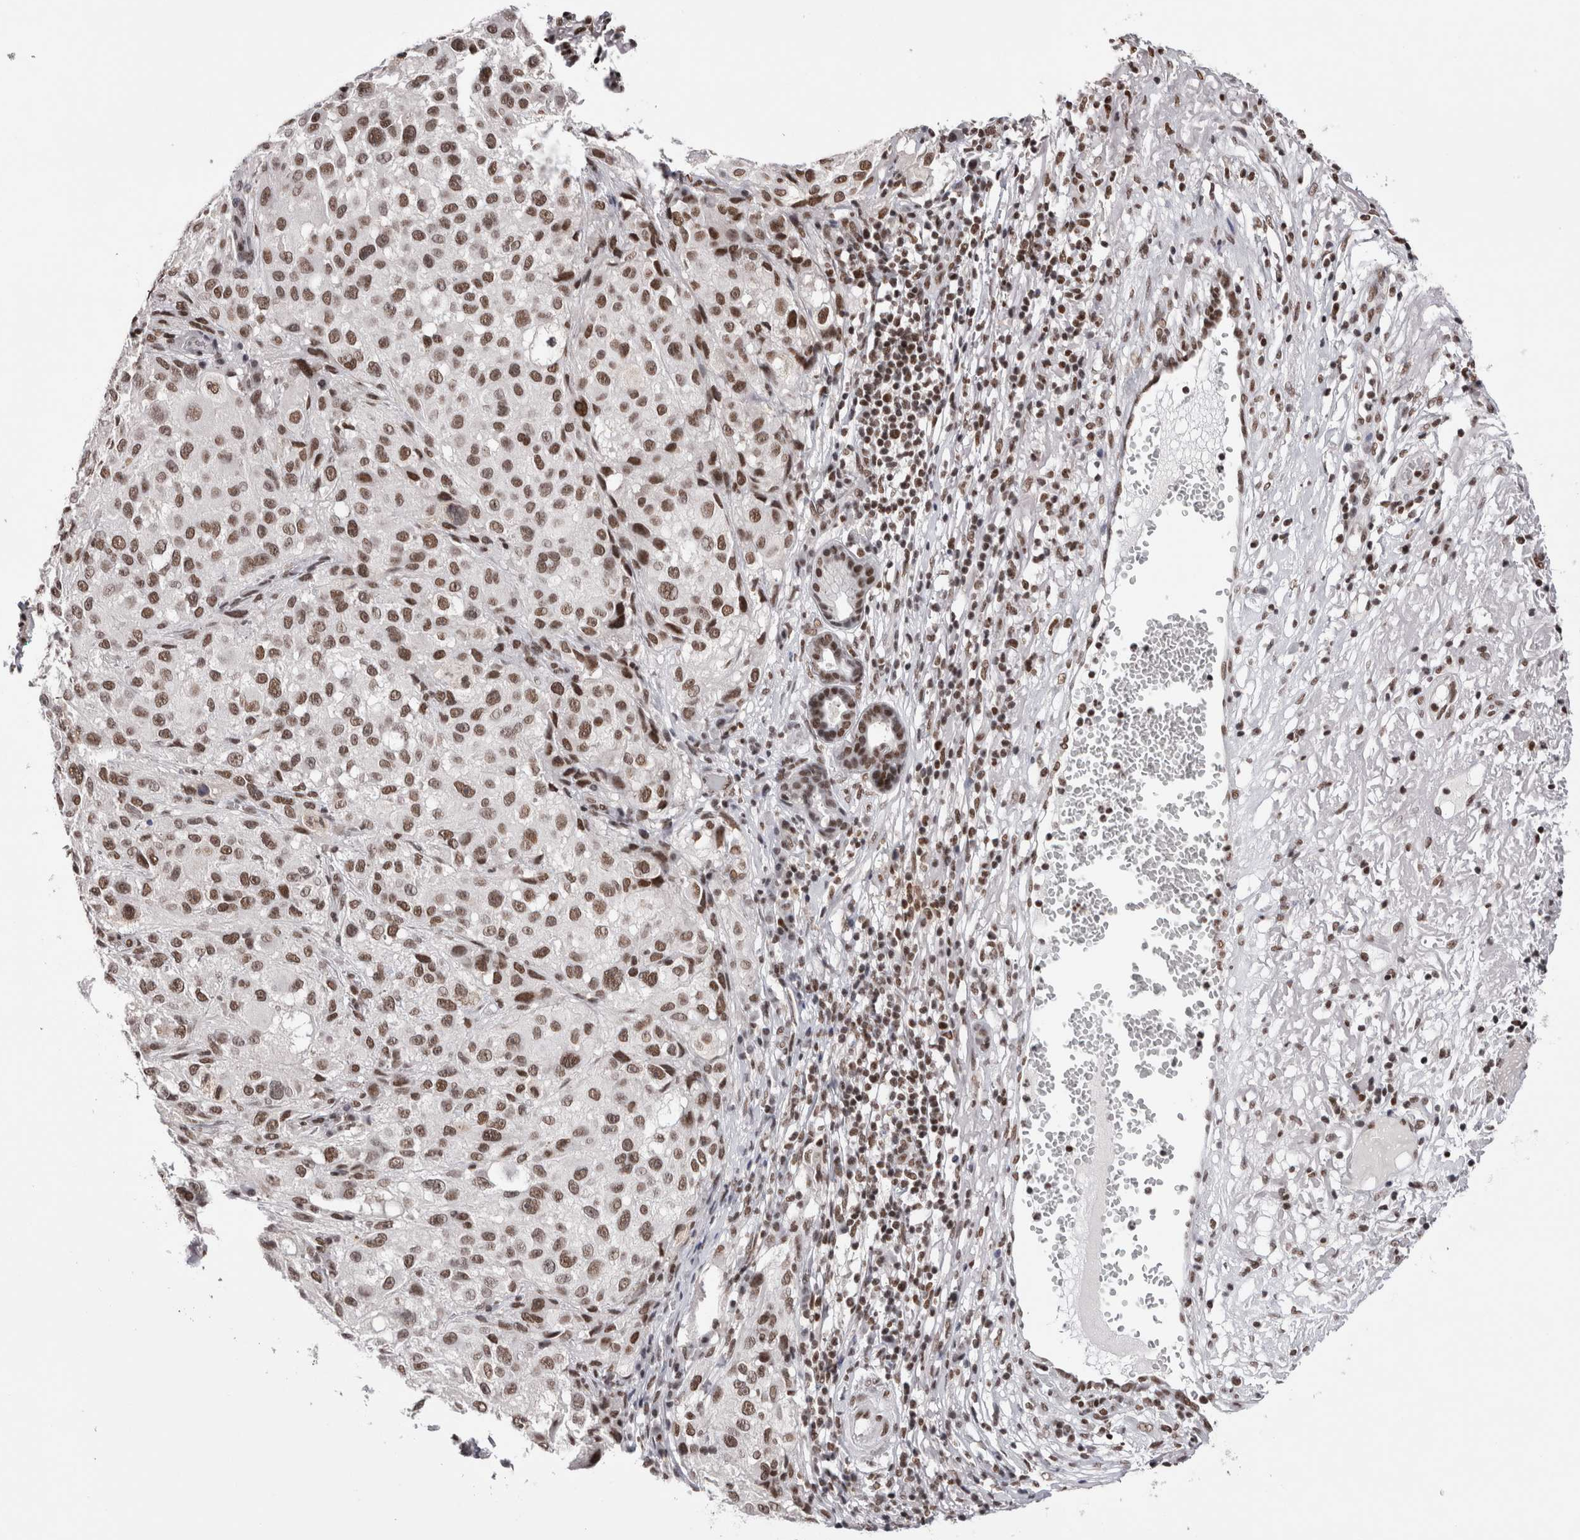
{"staining": {"intensity": "moderate", "quantity": ">75%", "location": "nuclear"}, "tissue": "melanoma", "cell_type": "Tumor cells", "image_type": "cancer", "snomed": [{"axis": "morphology", "description": "Necrosis, NOS"}, {"axis": "morphology", "description": "Malignant melanoma, NOS"}, {"axis": "topography", "description": "Skin"}], "caption": "DAB (3,3'-diaminobenzidine) immunohistochemical staining of human melanoma demonstrates moderate nuclear protein staining in approximately >75% of tumor cells.", "gene": "SMC1A", "patient": {"sex": "female", "age": 87}}